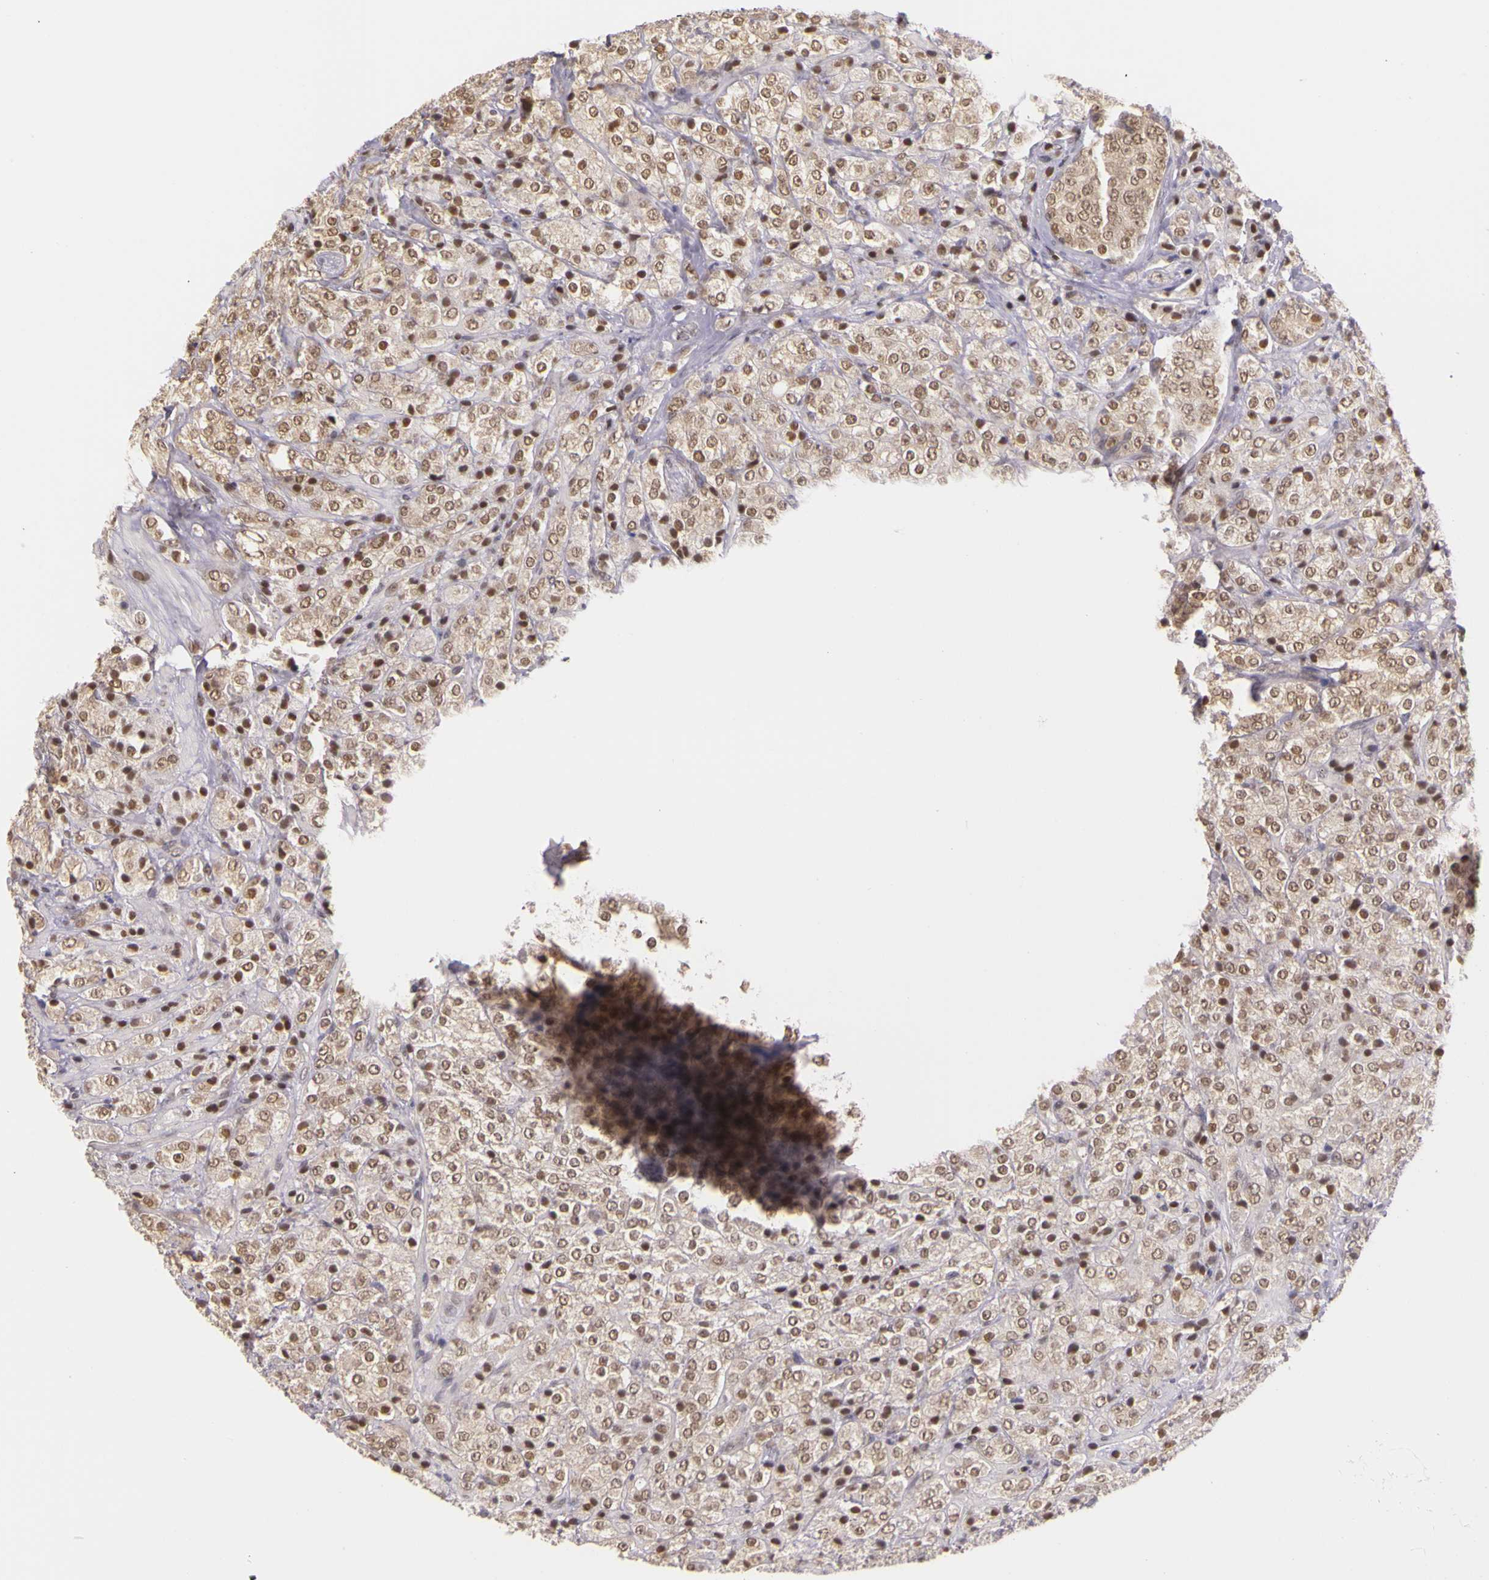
{"staining": {"intensity": "weak", "quantity": ">75%", "location": "nuclear"}, "tissue": "prostate cancer", "cell_type": "Tumor cells", "image_type": "cancer", "snomed": [{"axis": "morphology", "description": "Adenocarcinoma, Medium grade"}, {"axis": "topography", "description": "Prostate"}], "caption": "Human prostate adenocarcinoma (medium-grade) stained with a brown dye reveals weak nuclear positive staining in approximately >75% of tumor cells.", "gene": "WDR13", "patient": {"sex": "male", "age": 70}}